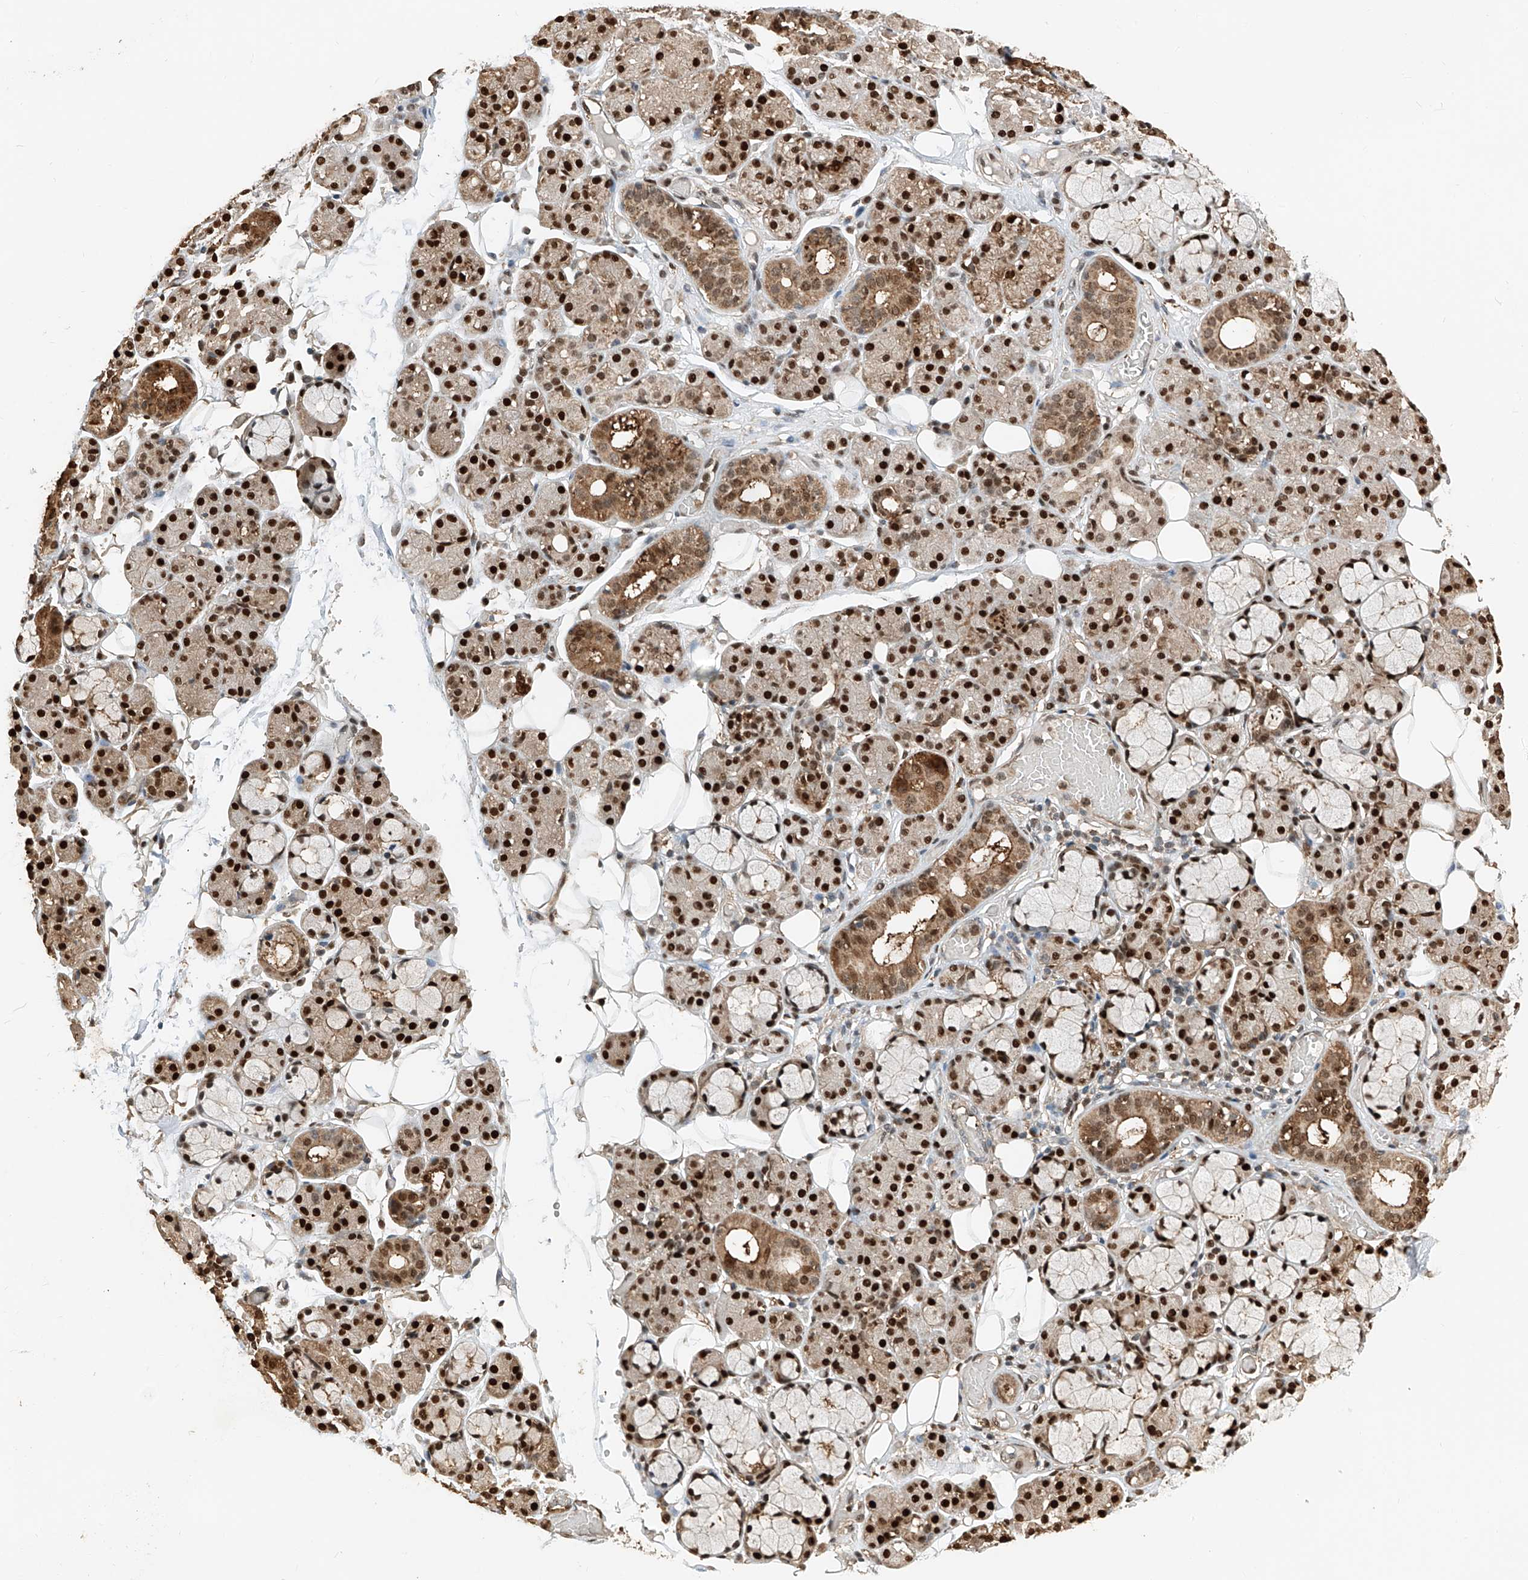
{"staining": {"intensity": "strong", "quantity": ">75%", "location": "cytoplasmic/membranous,nuclear"}, "tissue": "salivary gland", "cell_type": "Glandular cells", "image_type": "normal", "snomed": [{"axis": "morphology", "description": "Normal tissue, NOS"}, {"axis": "topography", "description": "Salivary gland"}], "caption": "Glandular cells show high levels of strong cytoplasmic/membranous,nuclear staining in about >75% of cells in normal human salivary gland.", "gene": "RMND1", "patient": {"sex": "male", "age": 63}}